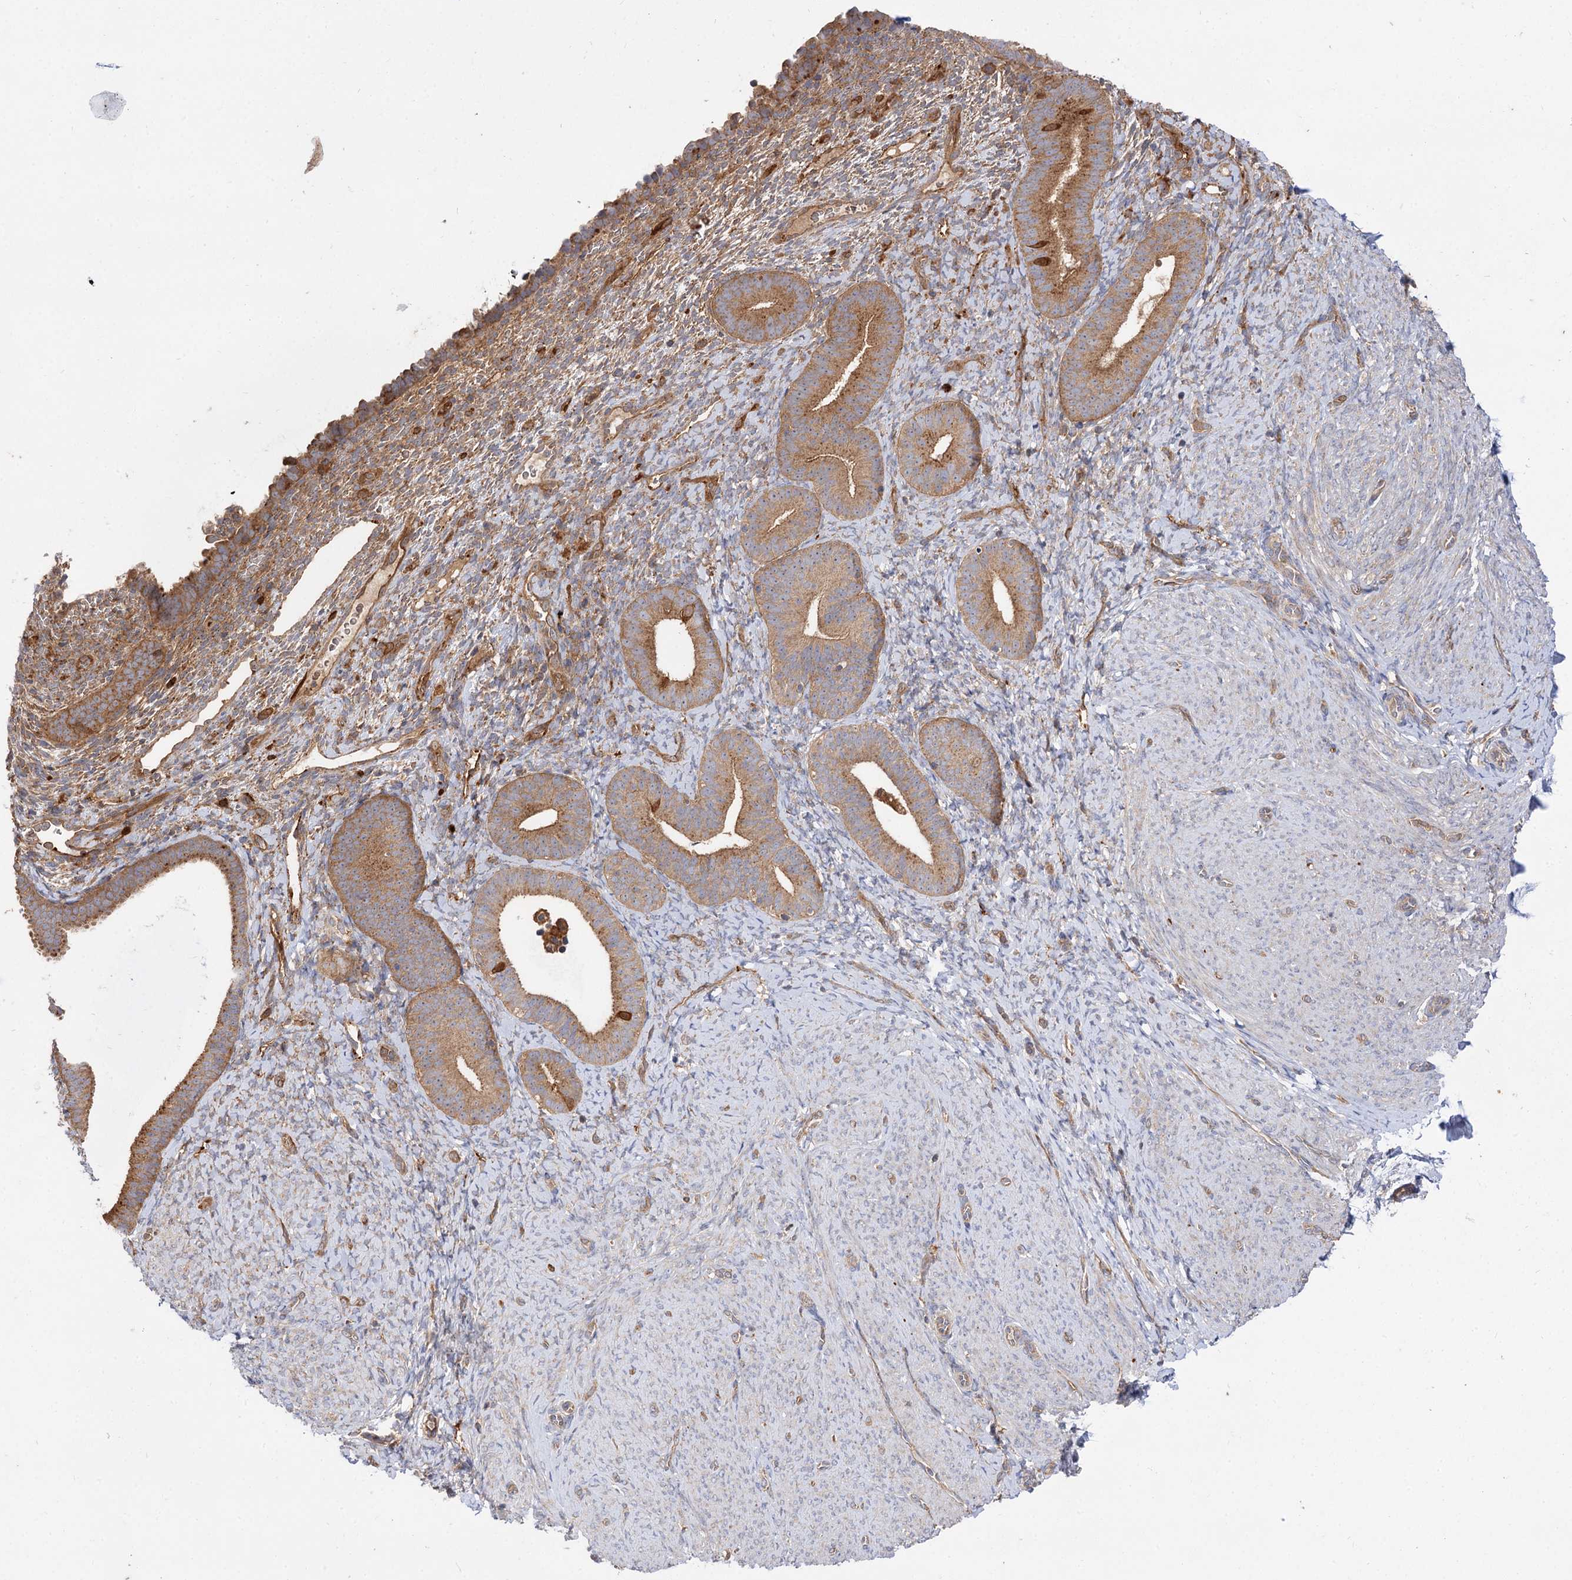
{"staining": {"intensity": "negative", "quantity": "none", "location": "none"}, "tissue": "endometrium", "cell_type": "Cells in endometrial stroma", "image_type": "normal", "snomed": [{"axis": "morphology", "description": "Normal tissue, NOS"}, {"axis": "topography", "description": "Endometrium"}], "caption": "DAB (3,3'-diaminobenzidine) immunohistochemical staining of unremarkable endometrium shows no significant expression in cells in endometrial stroma.", "gene": "PATL1", "patient": {"sex": "female", "age": 65}}